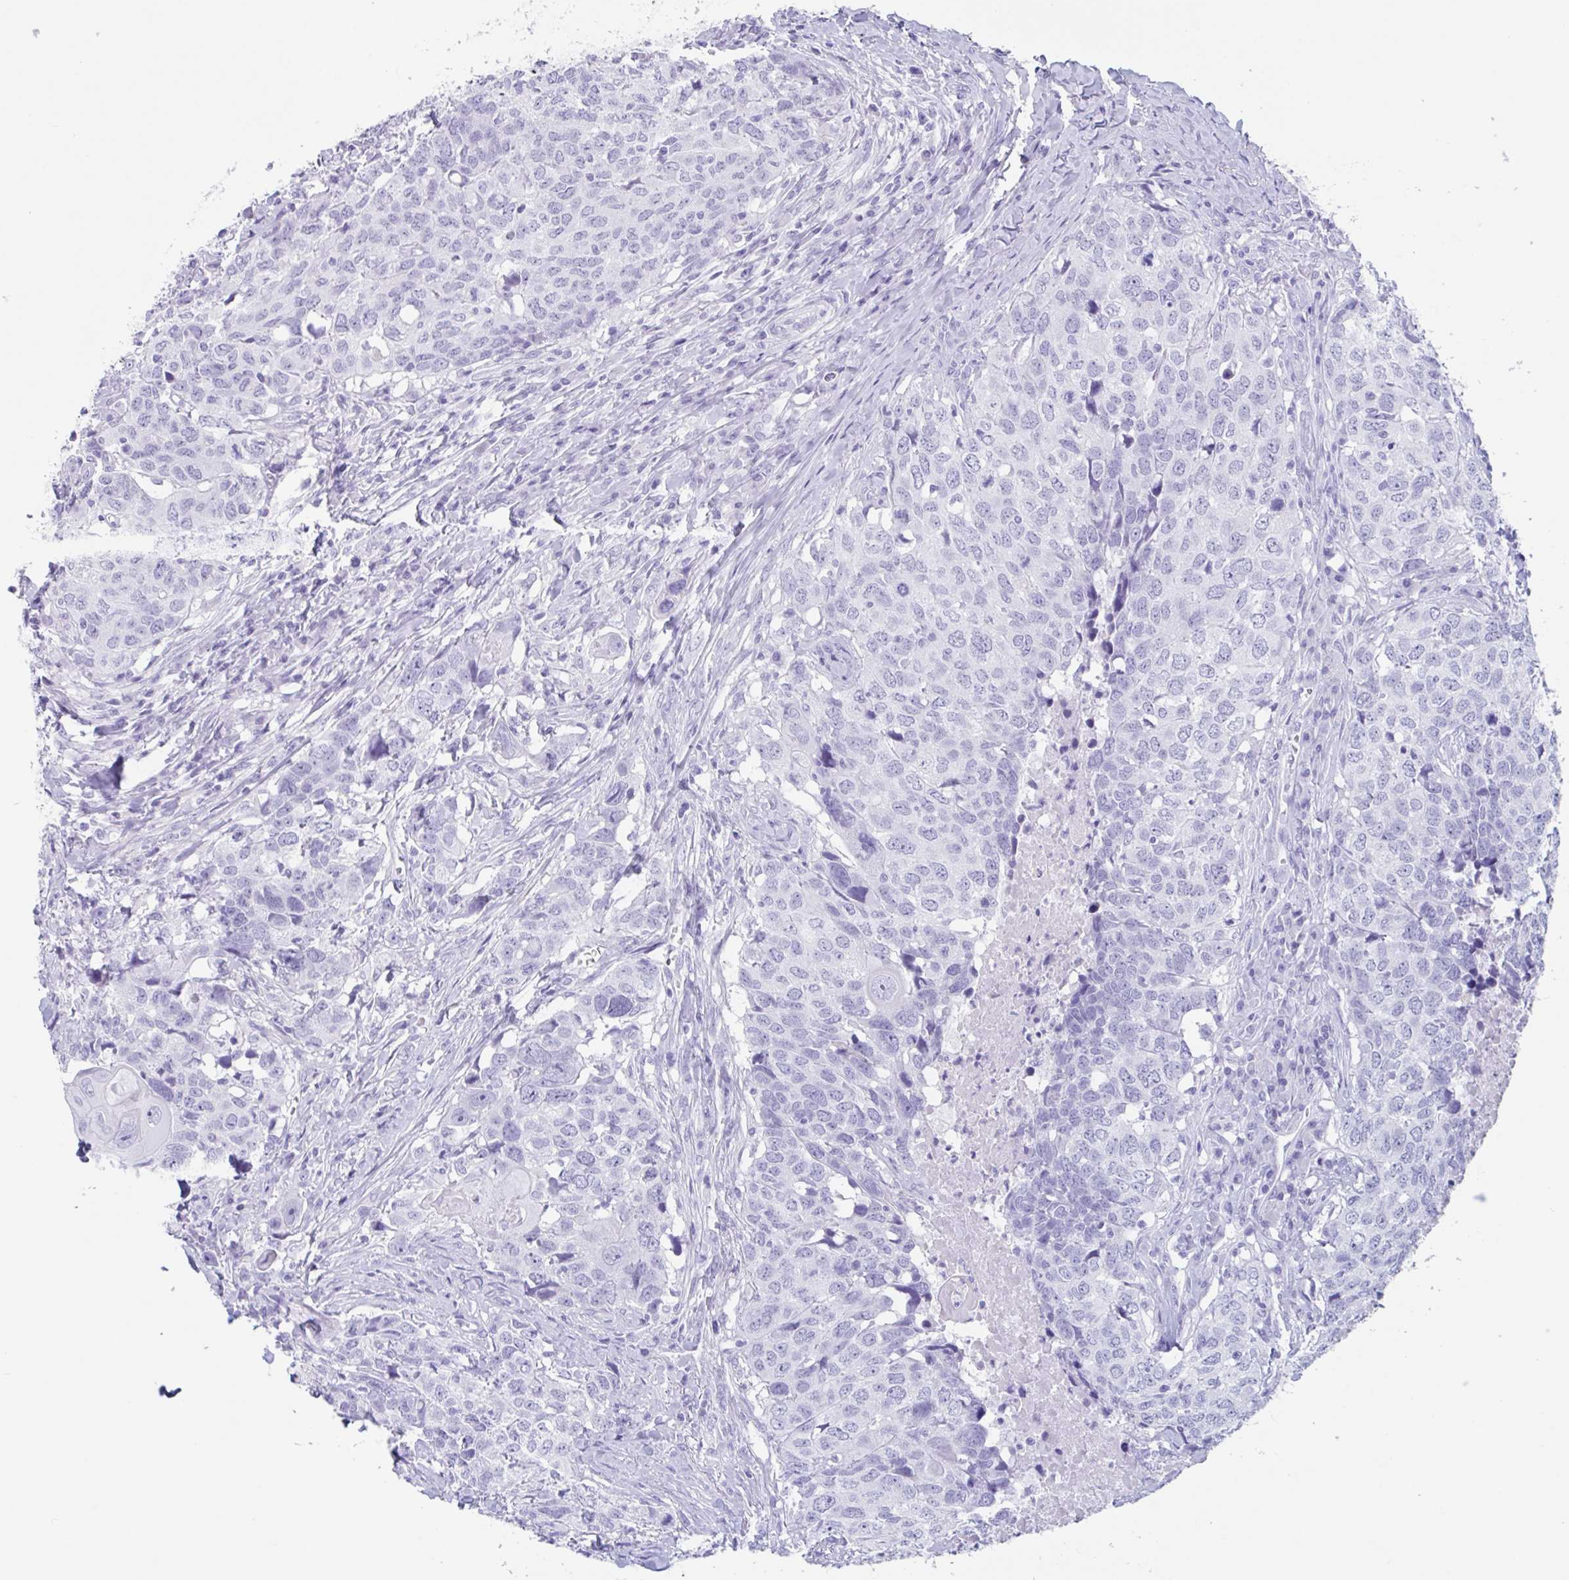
{"staining": {"intensity": "negative", "quantity": "none", "location": "none"}, "tissue": "head and neck cancer", "cell_type": "Tumor cells", "image_type": "cancer", "snomed": [{"axis": "morphology", "description": "Normal tissue, NOS"}, {"axis": "morphology", "description": "Squamous cell carcinoma, NOS"}, {"axis": "topography", "description": "Skeletal muscle"}, {"axis": "topography", "description": "Vascular tissue"}, {"axis": "topography", "description": "Peripheral nerve tissue"}, {"axis": "topography", "description": "Head-Neck"}], "caption": "This micrograph is of head and neck squamous cell carcinoma stained with immunohistochemistry to label a protein in brown with the nuclei are counter-stained blue. There is no positivity in tumor cells. (Brightfield microscopy of DAB immunohistochemistry at high magnification).", "gene": "TAS2R41", "patient": {"sex": "male", "age": 66}}